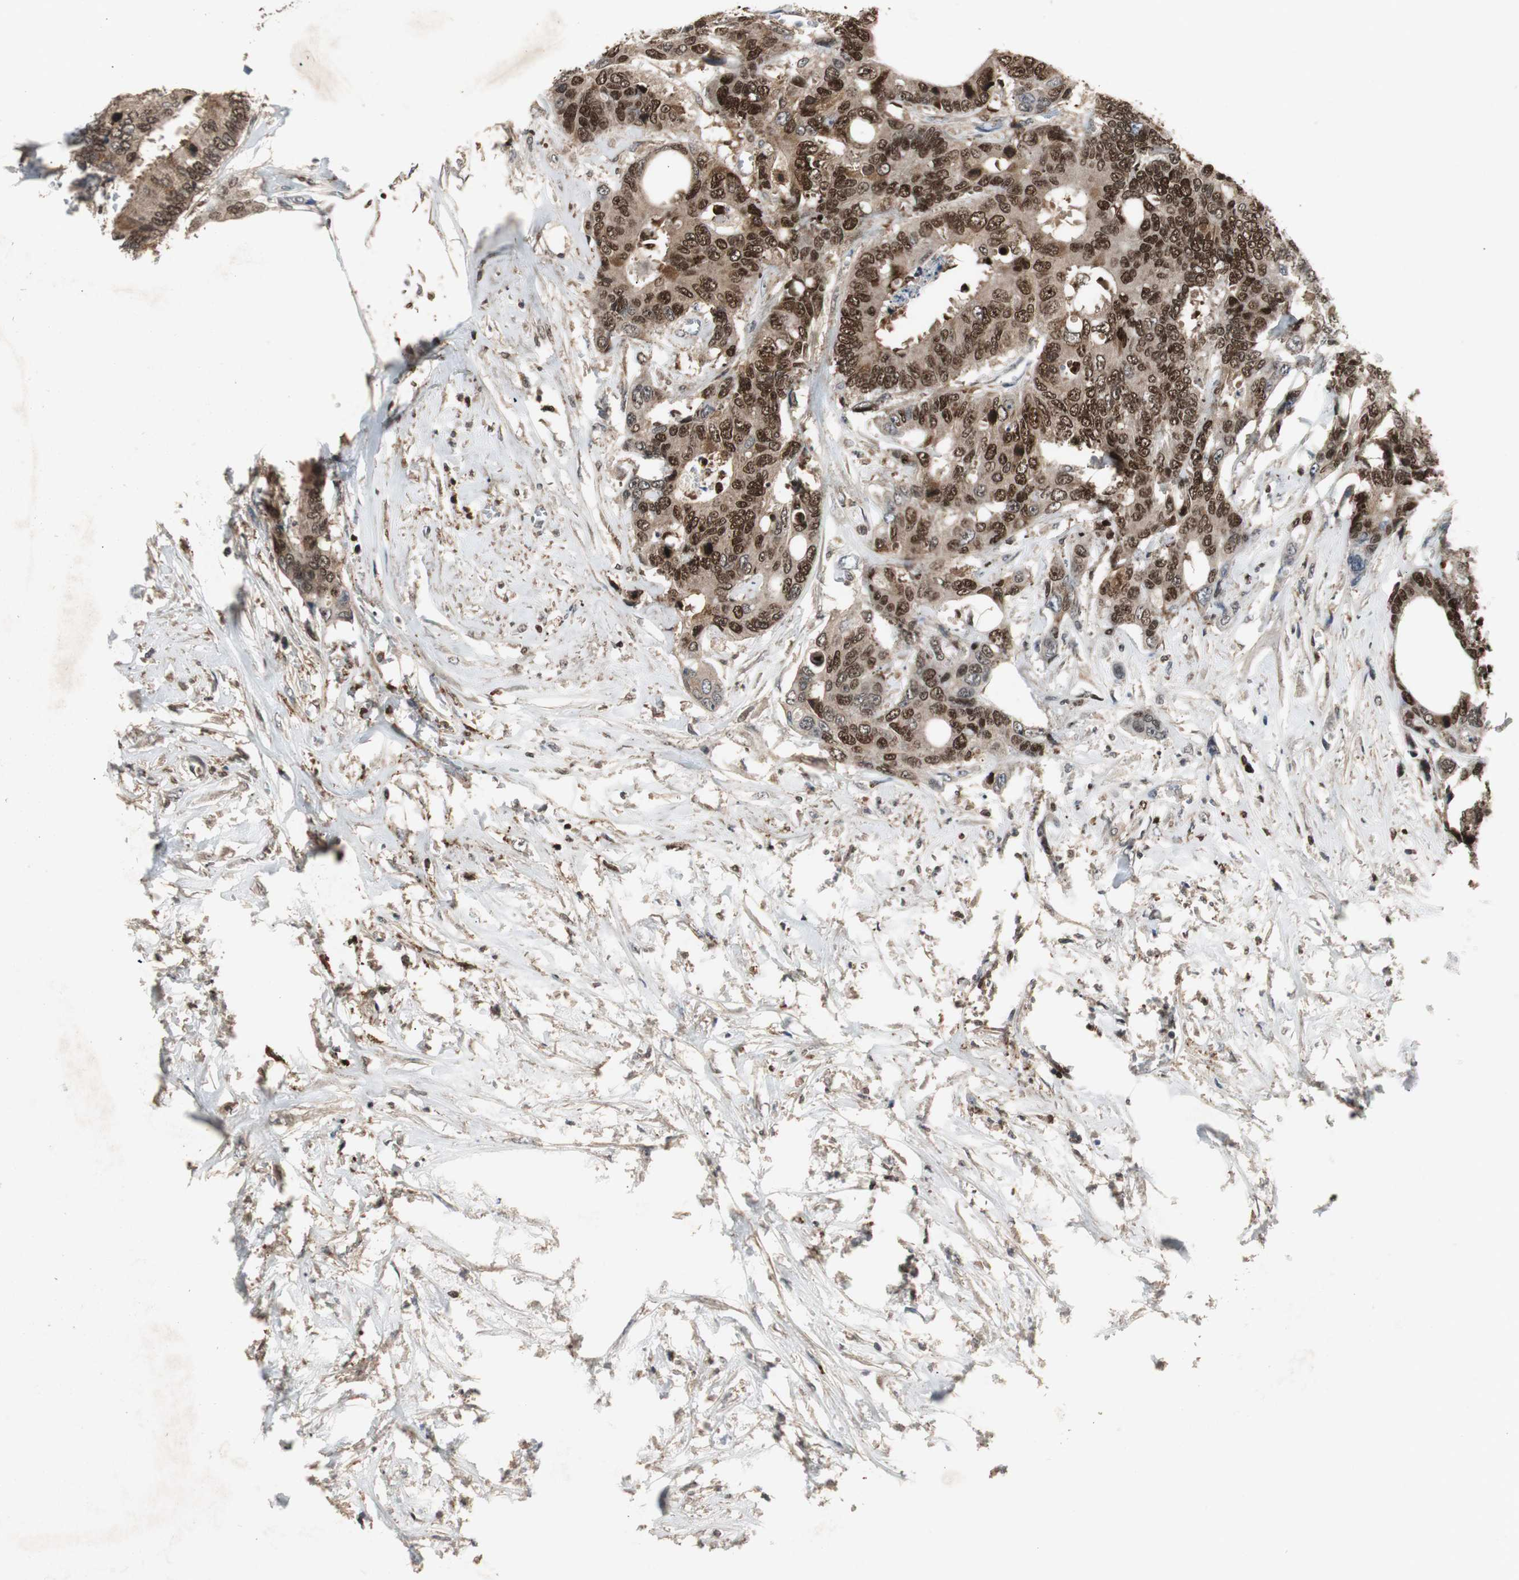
{"staining": {"intensity": "strong", "quantity": ">75%", "location": "nuclear"}, "tissue": "colorectal cancer", "cell_type": "Tumor cells", "image_type": "cancer", "snomed": [{"axis": "morphology", "description": "Adenocarcinoma, NOS"}, {"axis": "topography", "description": "Rectum"}], "caption": "Protein staining of colorectal cancer tissue displays strong nuclear staining in about >75% of tumor cells.", "gene": "FEN1", "patient": {"sex": "male", "age": 55}}